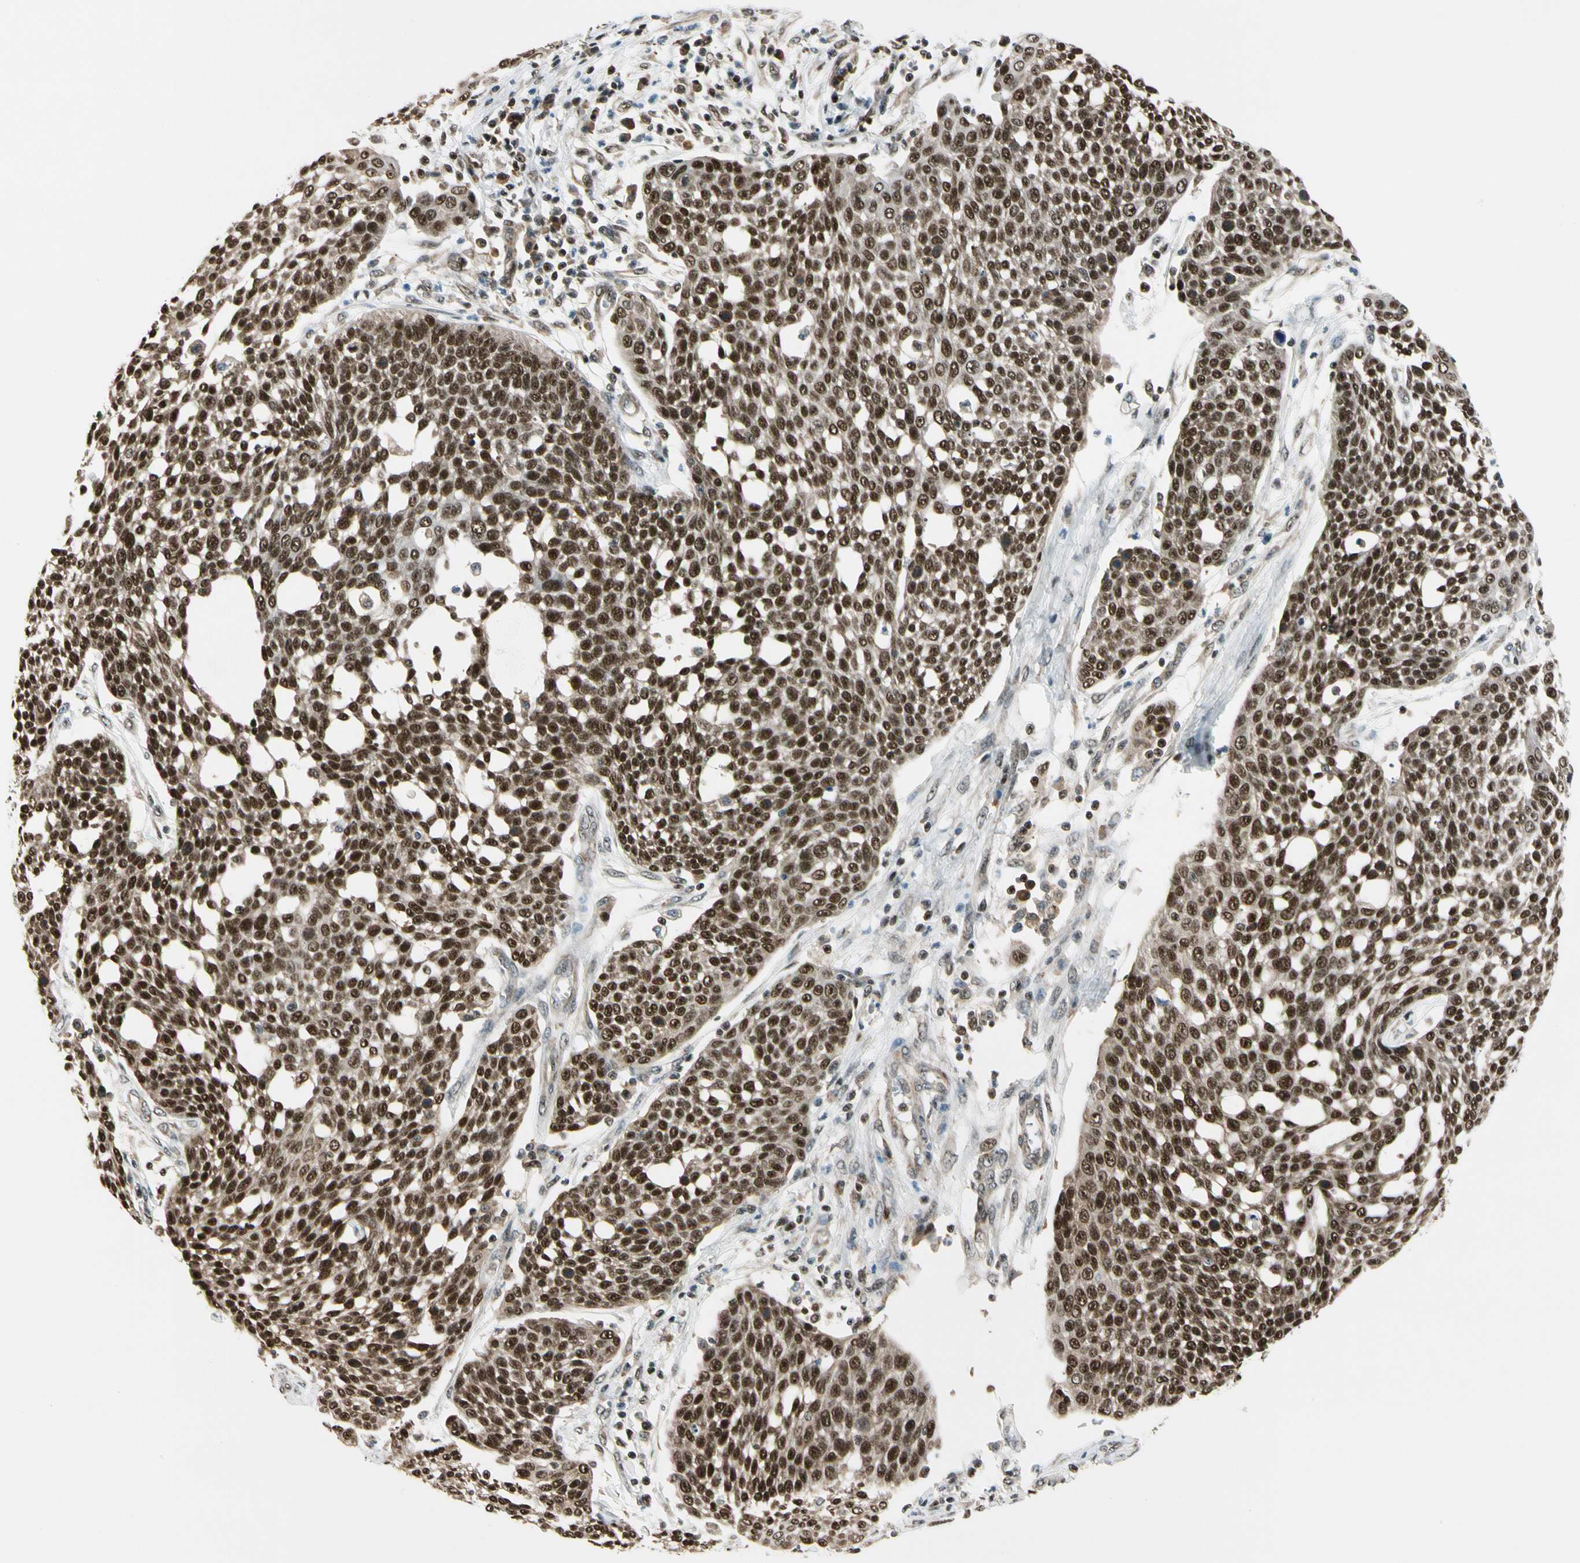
{"staining": {"intensity": "strong", "quantity": ">75%", "location": "cytoplasmic/membranous,nuclear"}, "tissue": "cervical cancer", "cell_type": "Tumor cells", "image_type": "cancer", "snomed": [{"axis": "morphology", "description": "Squamous cell carcinoma, NOS"}, {"axis": "topography", "description": "Cervix"}], "caption": "Squamous cell carcinoma (cervical) stained for a protein (brown) shows strong cytoplasmic/membranous and nuclear positive expression in about >75% of tumor cells.", "gene": "DAXX", "patient": {"sex": "female", "age": 34}}